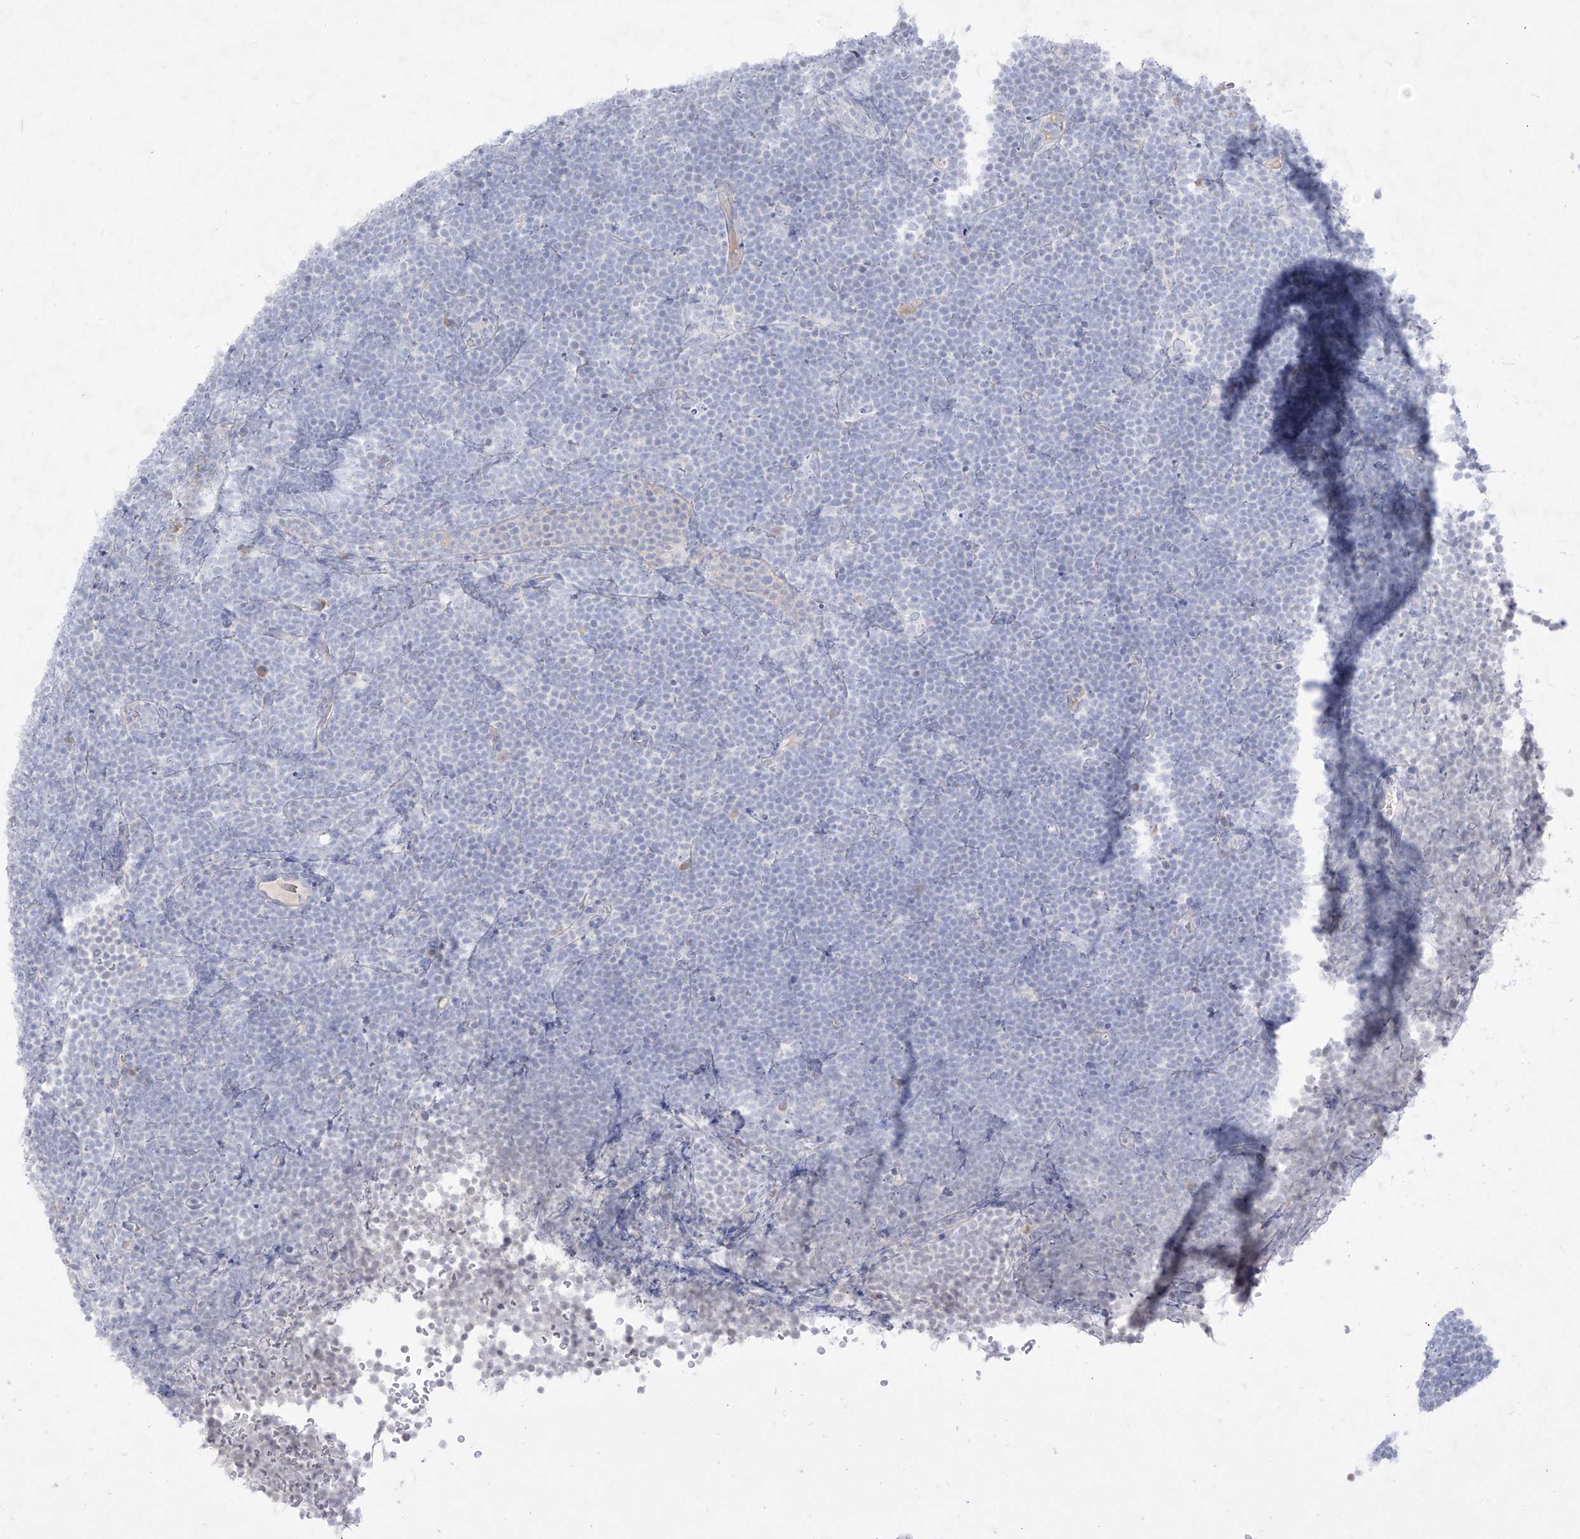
{"staining": {"intensity": "negative", "quantity": "none", "location": "none"}, "tissue": "lymphoma", "cell_type": "Tumor cells", "image_type": "cancer", "snomed": [{"axis": "morphology", "description": "Malignant lymphoma, non-Hodgkin's type, High grade"}, {"axis": "topography", "description": "Lymph node"}], "caption": "The IHC histopathology image has no significant staining in tumor cells of lymphoma tissue.", "gene": "TGM4", "patient": {"sex": "male", "age": 13}}